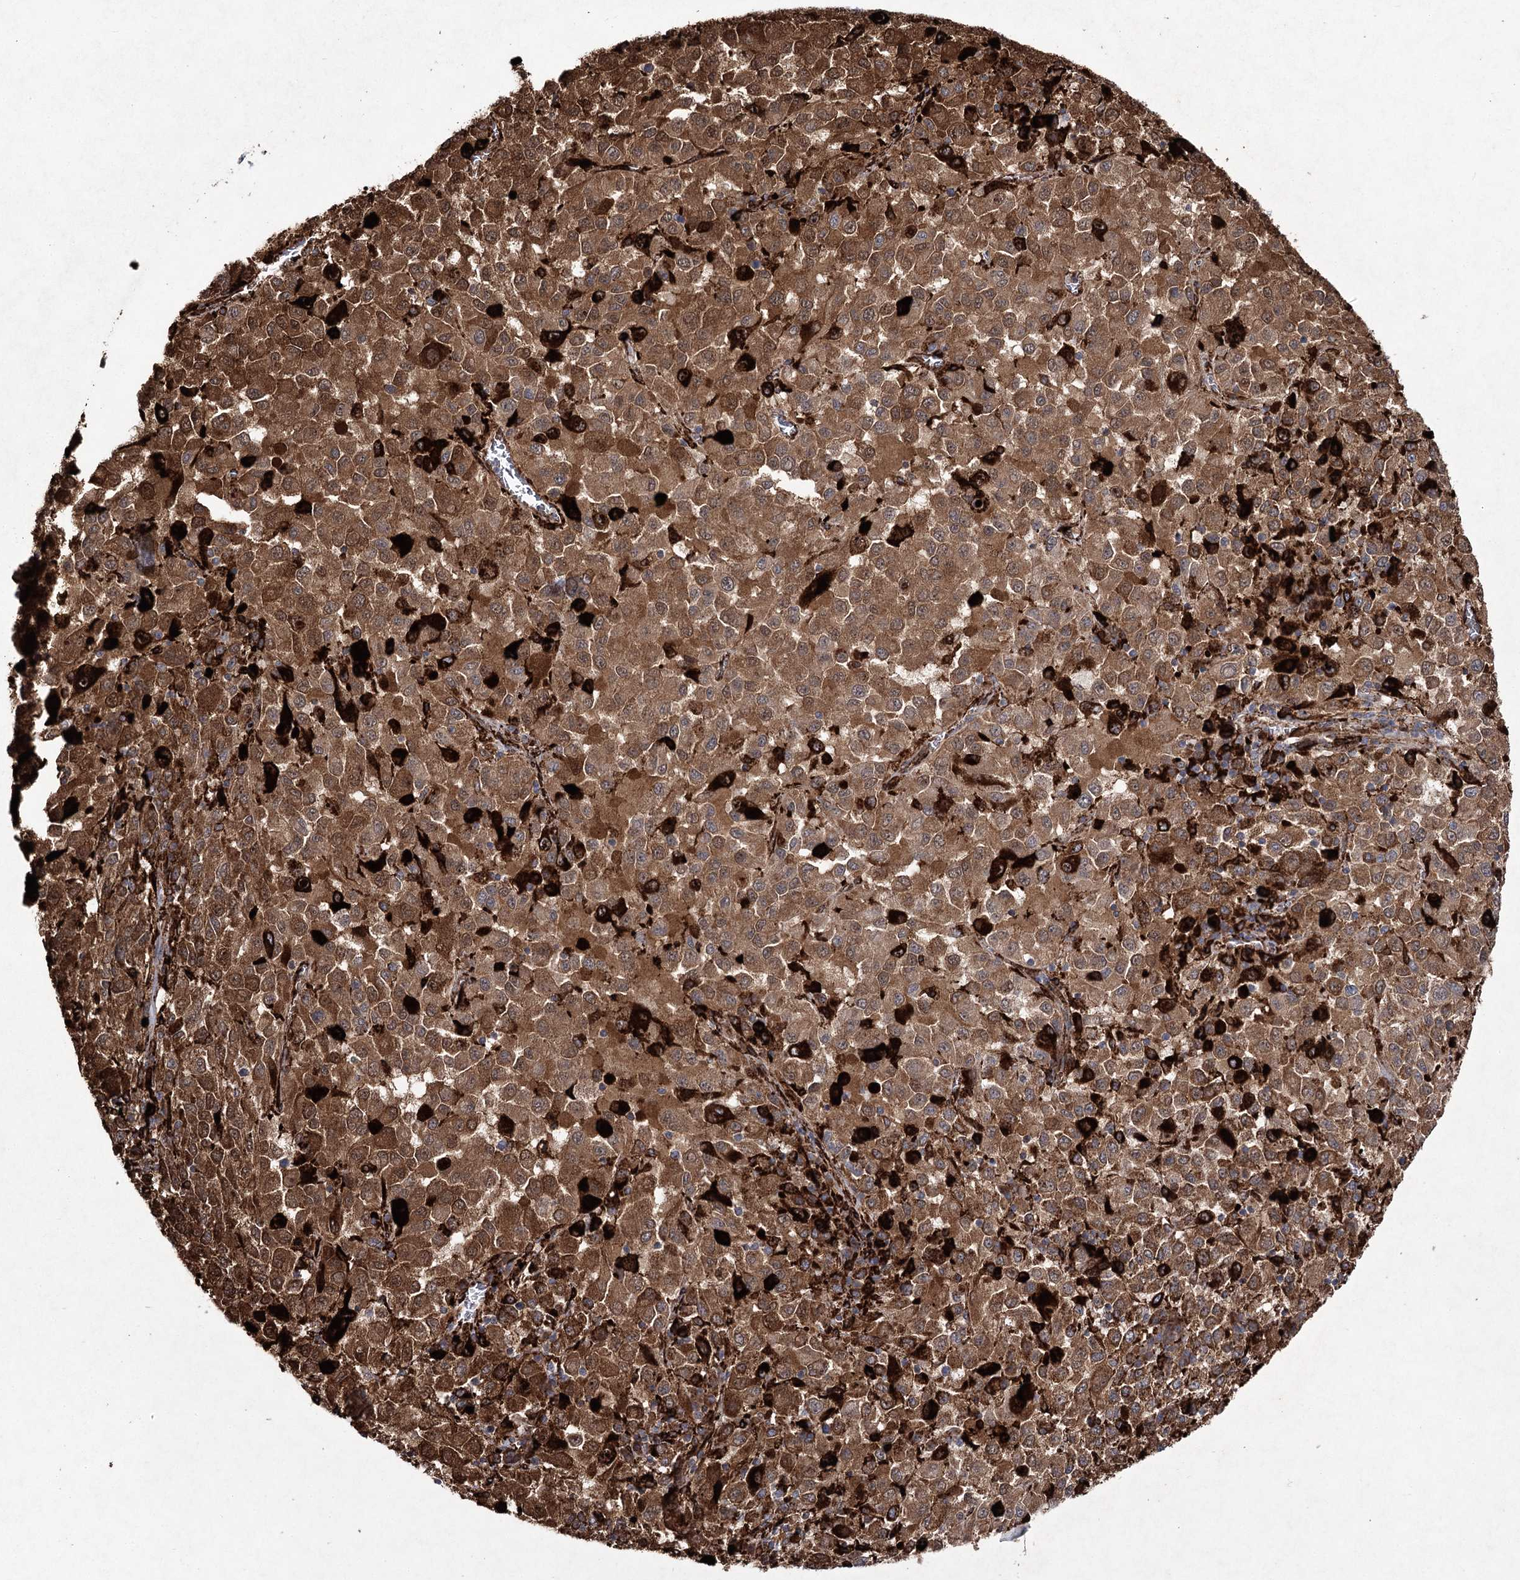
{"staining": {"intensity": "moderate", "quantity": ">75%", "location": "cytoplasmic/membranous"}, "tissue": "melanoma", "cell_type": "Tumor cells", "image_type": "cancer", "snomed": [{"axis": "morphology", "description": "Malignant melanoma, Metastatic site"}, {"axis": "topography", "description": "Lung"}], "caption": "There is medium levels of moderate cytoplasmic/membranous staining in tumor cells of melanoma, as demonstrated by immunohistochemical staining (brown color).", "gene": "DCUN1D4", "patient": {"sex": "male", "age": 64}}